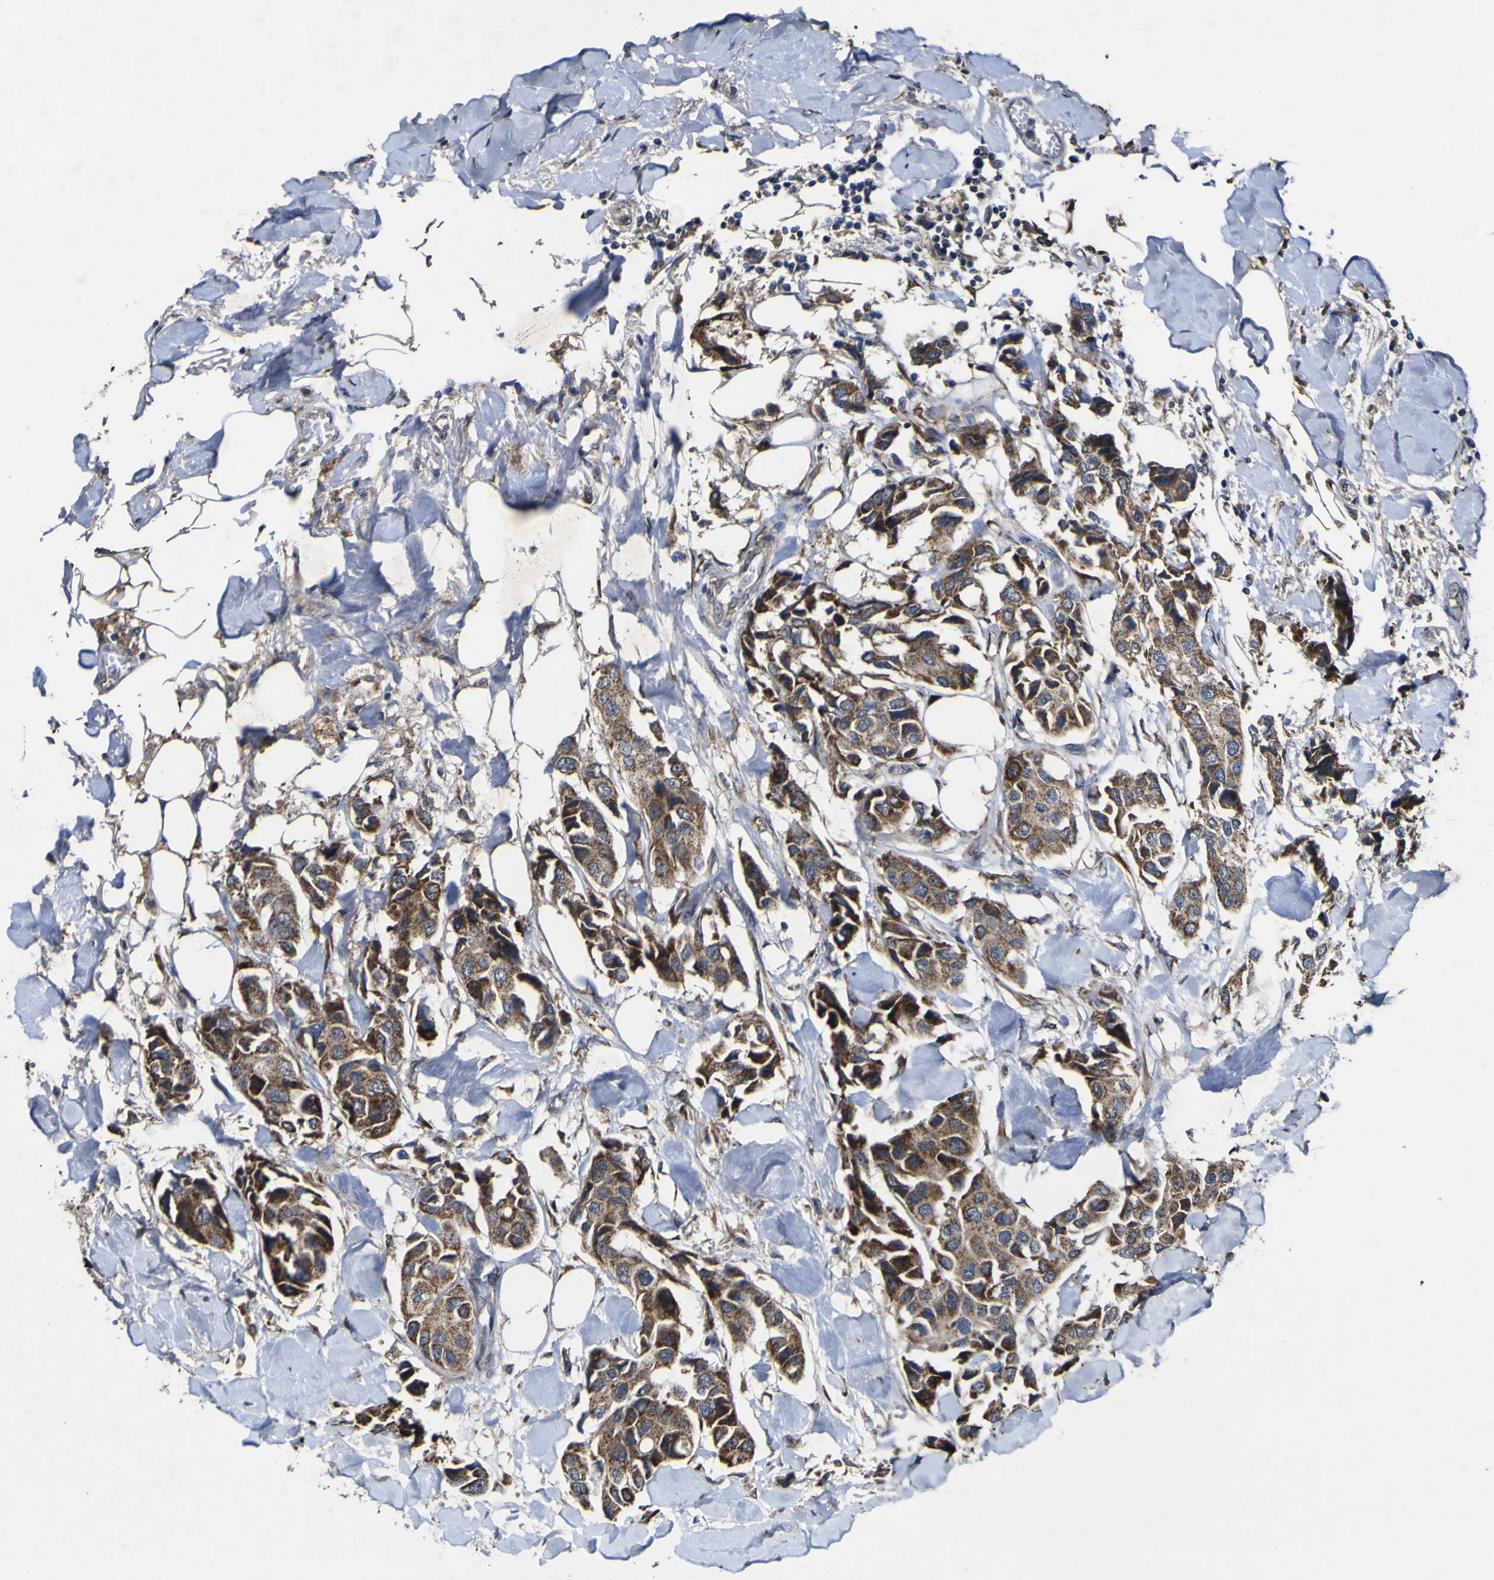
{"staining": {"intensity": "strong", "quantity": ">75%", "location": "cytoplasmic/membranous"}, "tissue": "breast cancer", "cell_type": "Tumor cells", "image_type": "cancer", "snomed": [{"axis": "morphology", "description": "Duct carcinoma"}, {"axis": "topography", "description": "Breast"}], "caption": "Protein staining of breast cancer (invasive ductal carcinoma) tissue displays strong cytoplasmic/membranous expression in about >75% of tumor cells.", "gene": "IRAK2", "patient": {"sex": "female", "age": 80}}